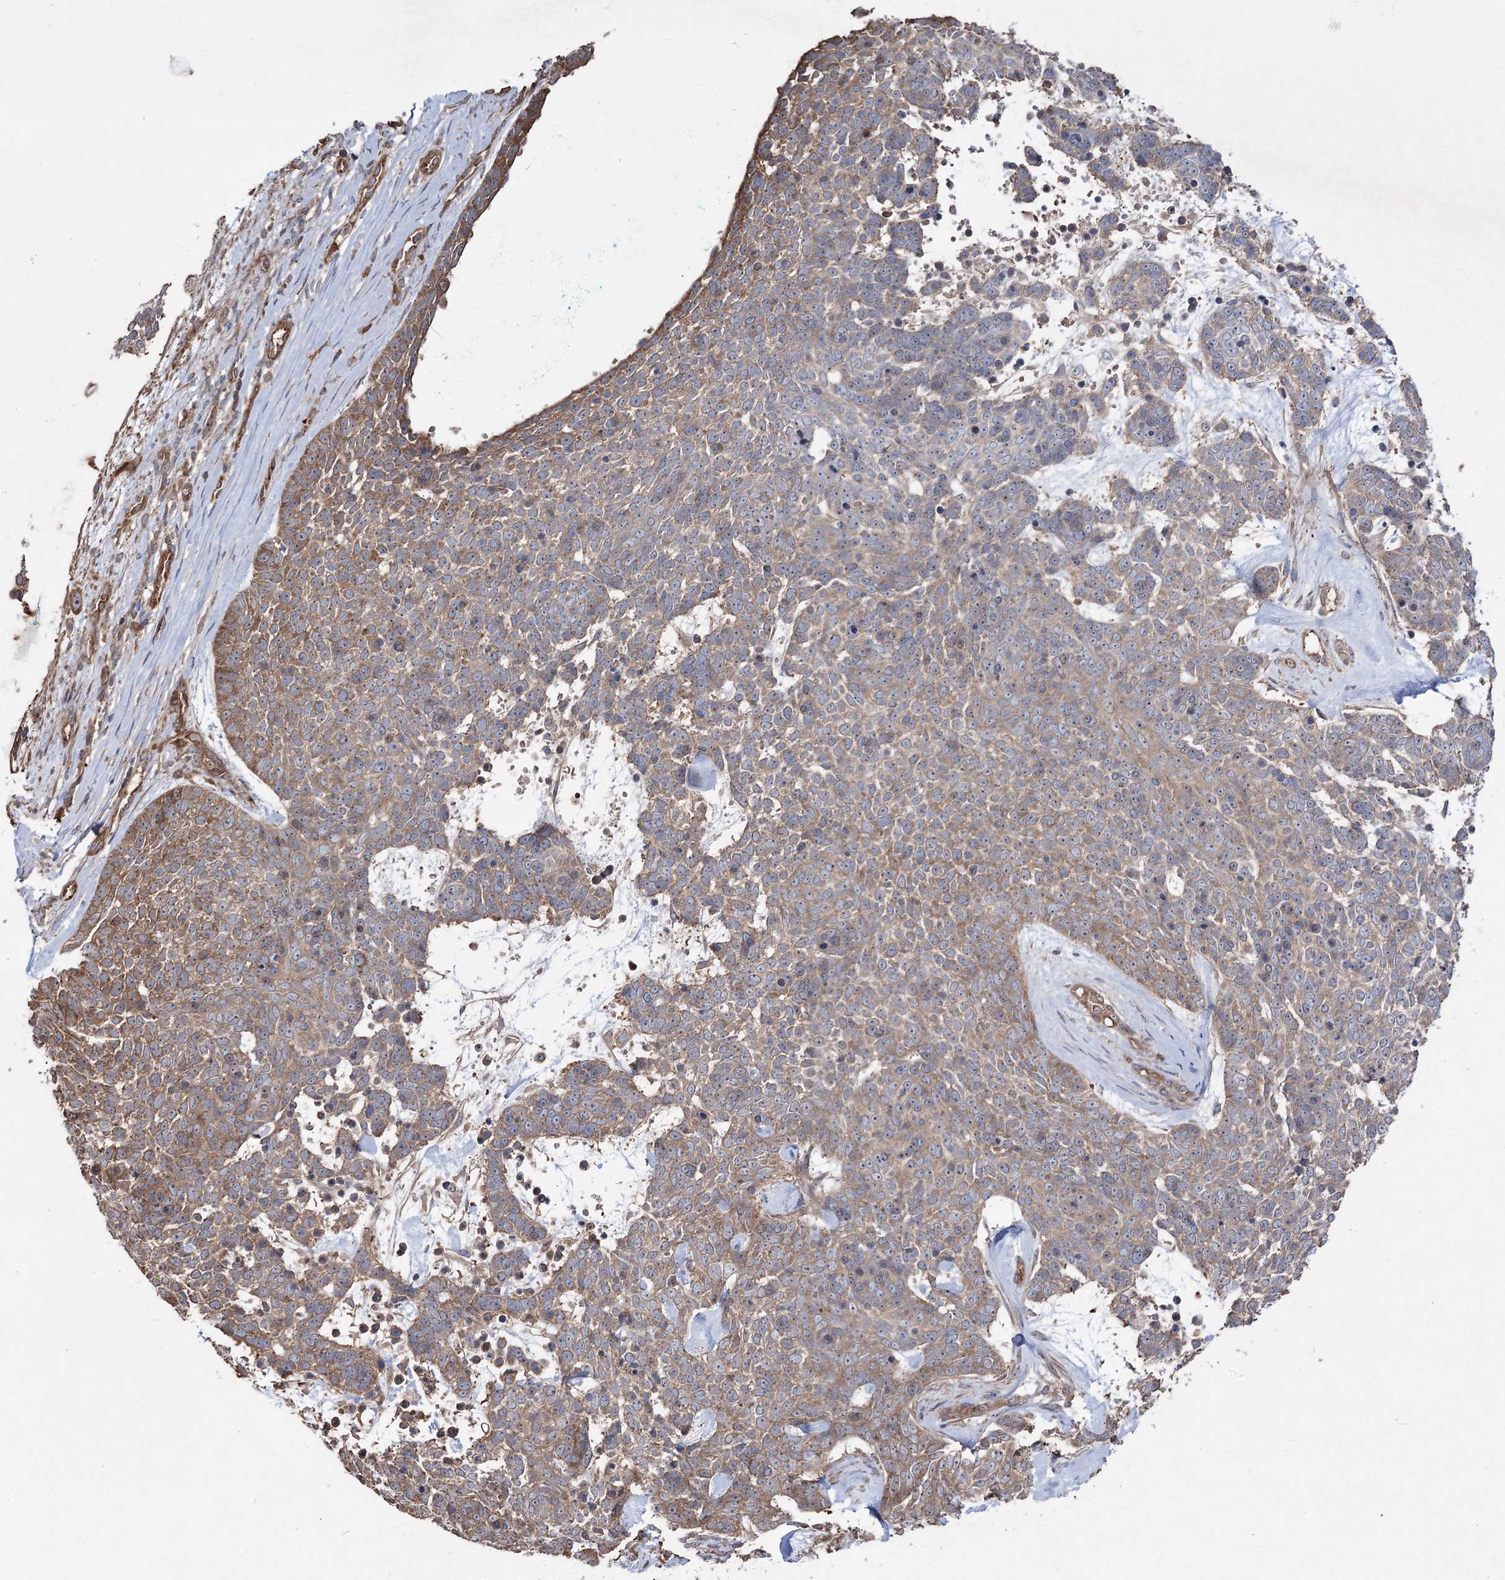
{"staining": {"intensity": "moderate", "quantity": ">75%", "location": "cytoplasmic/membranous"}, "tissue": "skin cancer", "cell_type": "Tumor cells", "image_type": "cancer", "snomed": [{"axis": "morphology", "description": "Basal cell carcinoma"}, {"axis": "topography", "description": "Skin"}], "caption": "This is a histology image of immunohistochemistry (IHC) staining of skin cancer, which shows moderate staining in the cytoplasmic/membranous of tumor cells.", "gene": "LARS2", "patient": {"sex": "female", "age": 81}}